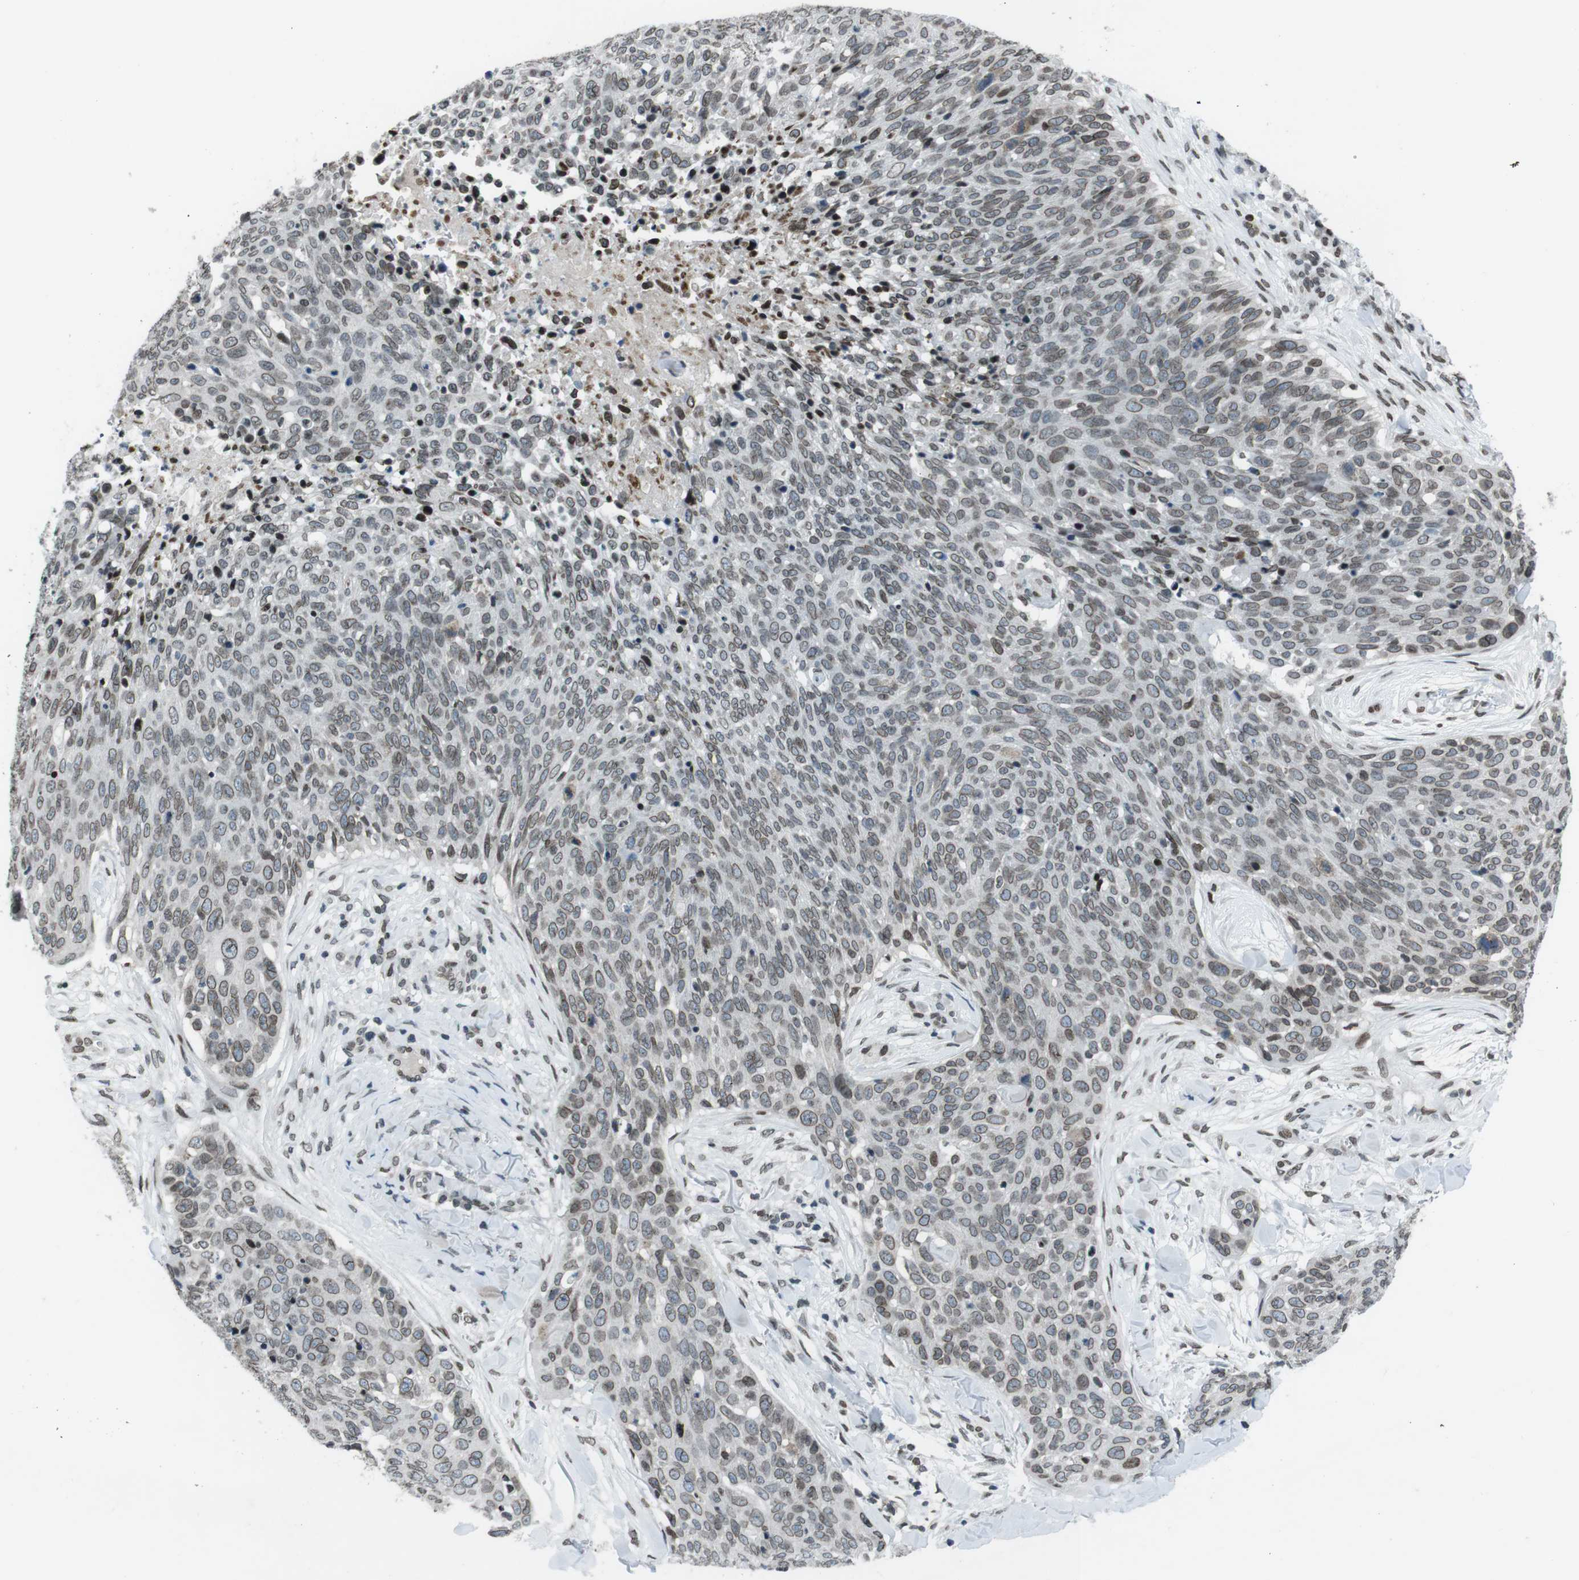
{"staining": {"intensity": "weak", "quantity": ">75%", "location": "cytoplasmic/membranous,nuclear"}, "tissue": "skin cancer", "cell_type": "Tumor cells", "image_type": "cancer", "snomed": [{"axis": "morphology", "description": "Squamous cell carcinoma in situ, NOS"}, {"axis": "morphology", "description": "Squamous cell carcinoma, NOS"}, {"axis": "topography", "description": "Skin"}], "caption": "Immunohistochemical staining of squamous cell carcinoma (skin) exhibits low levels of weak cytoplasmic/membranous and nuclear protein positivity in approximately >75% of tumor cells.", "gene": "MAD1L1", "patient": {"sex": "male", "age": 93}}